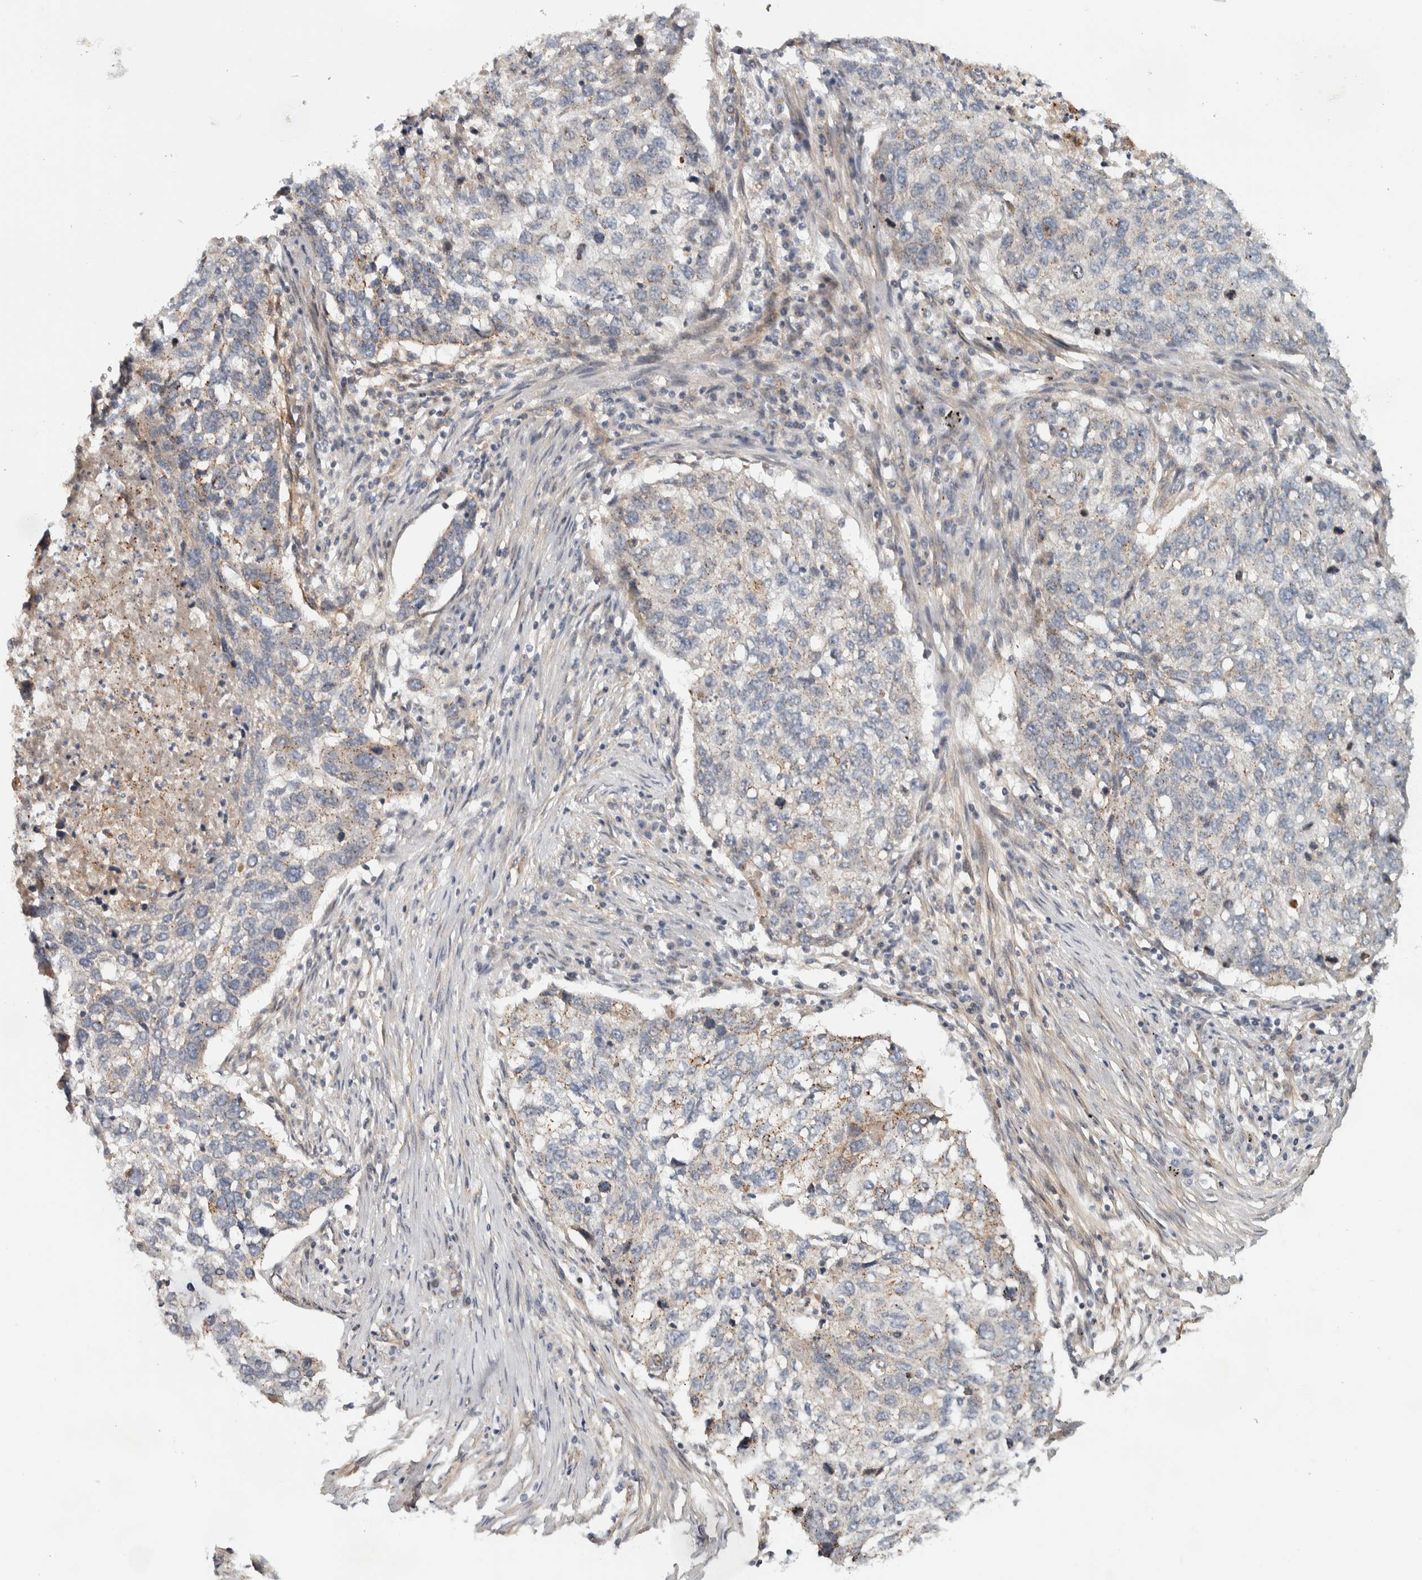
{"staining": {"intensity": "negative", "quantity": "none", "location": "none"}, "tissue": "lung cancer", "cell_type": "Tumor cells", "image_type": "cancer", "snomed": [{"axis": "morphology", "description": "Squamous cell carcinoma, NOS"}, {"axis": "topography", "description": "Lung"}], "caption": "Squamous cell carcinoma (lung) stained for a protein using IHC shows no expression tumor cells.", "gene": "CHMP4C", "patient": {"sex": "female", "age": 63}}